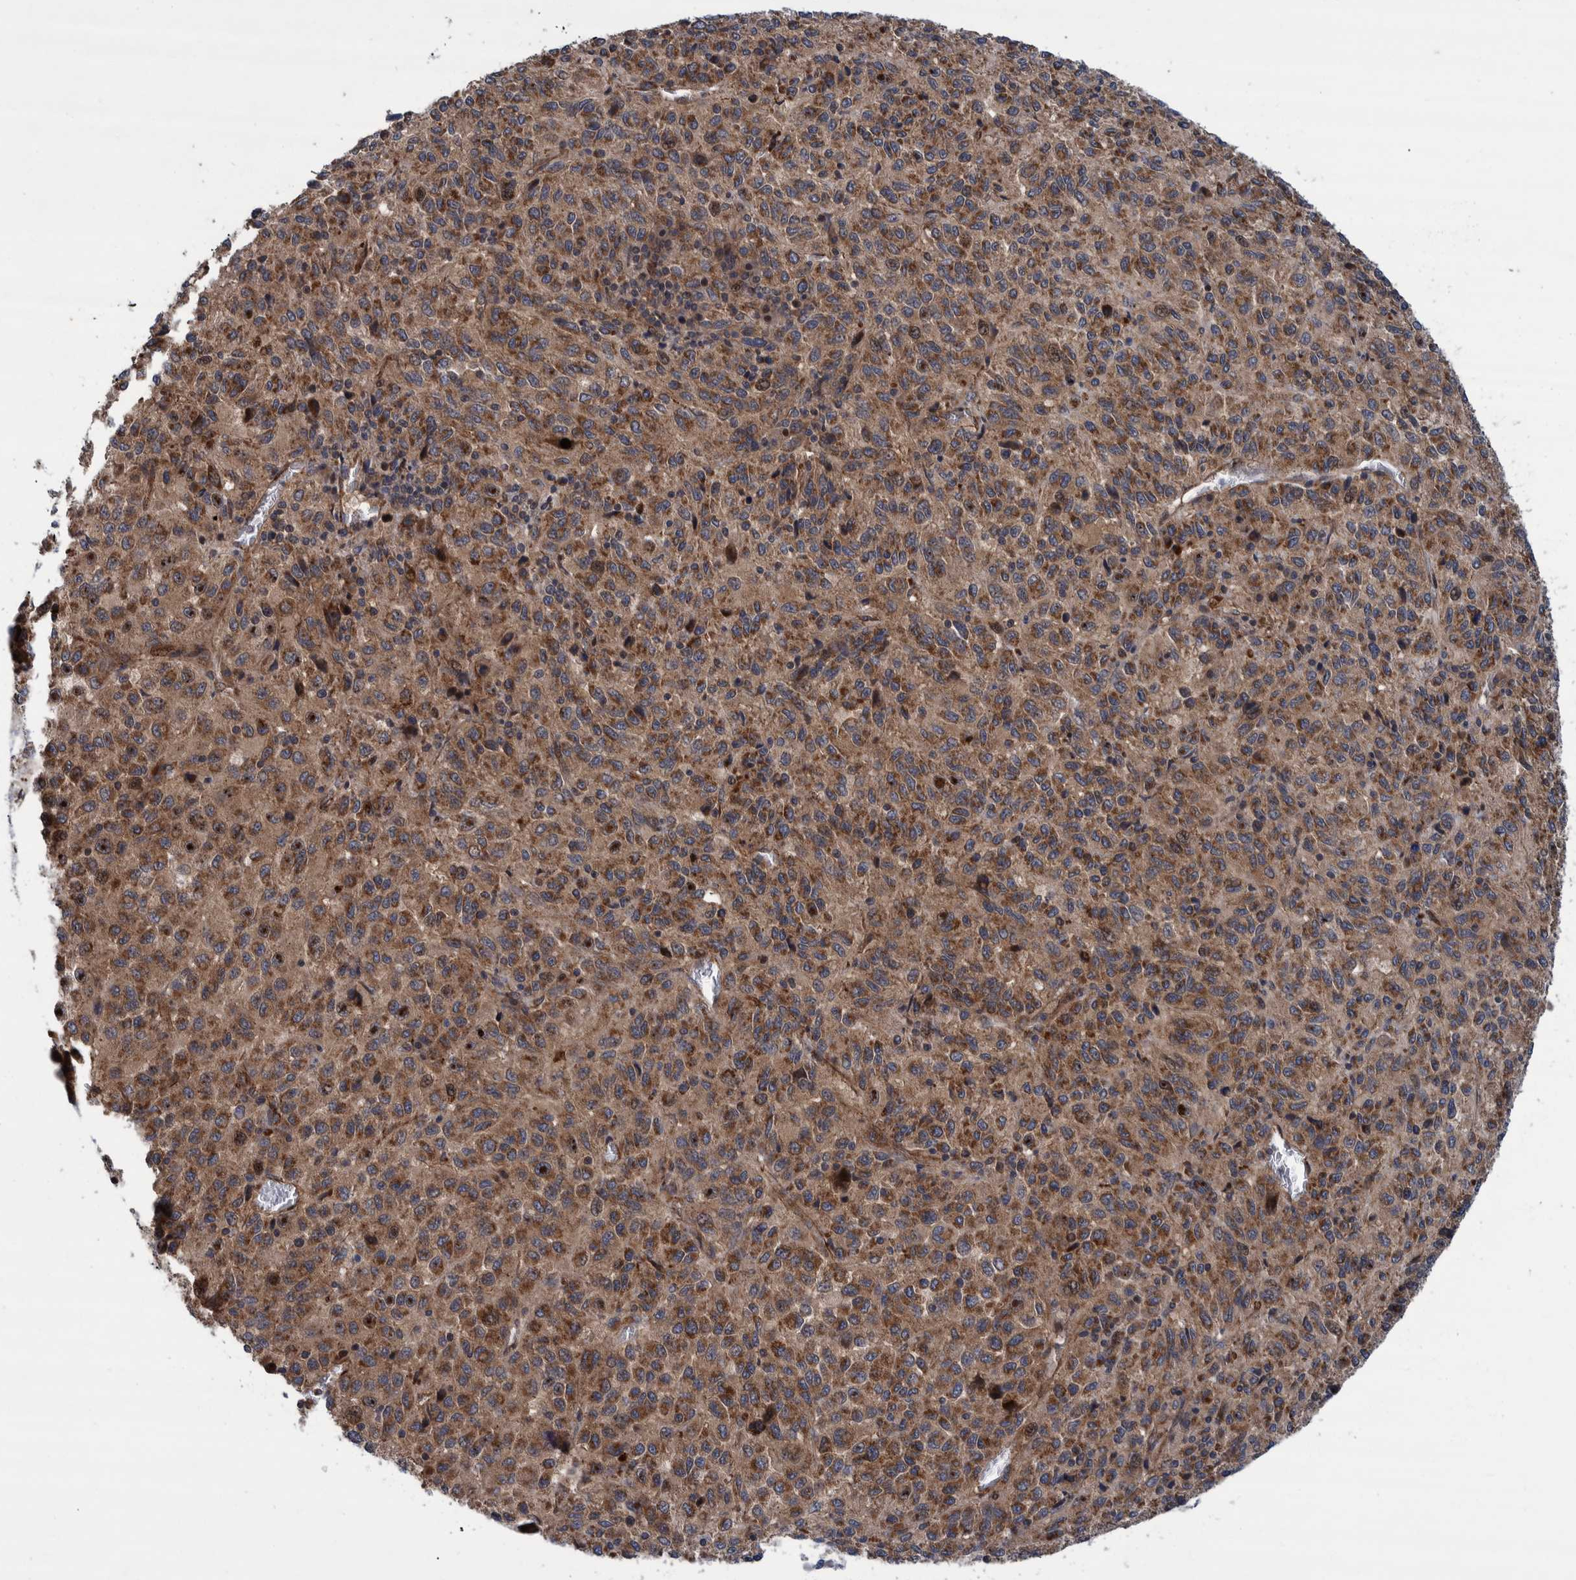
{"staining": {"intensity": "moderate", "quantity": ">75%", "location": "cytoplasmic/membranous"}, "tissue": "melanoma", "cell_type": "Tumor cells", "image_type": "cancer", "snomed": [{"axis": "morphology", "description": "Malignant melanoma, Metastatic site"}, {"axis": "topography", "description": "Lung"}], "caption": "Immunohistochemistry (IHC) micrograph of melanoma stained for a protein (brown), which demonstrates medium levels of moderate cytoplasmic/membranous staining in approximately >75% of tumor cells.", "gene": "GRPEL2", "patient": {"sex": "male", "age": 64}}